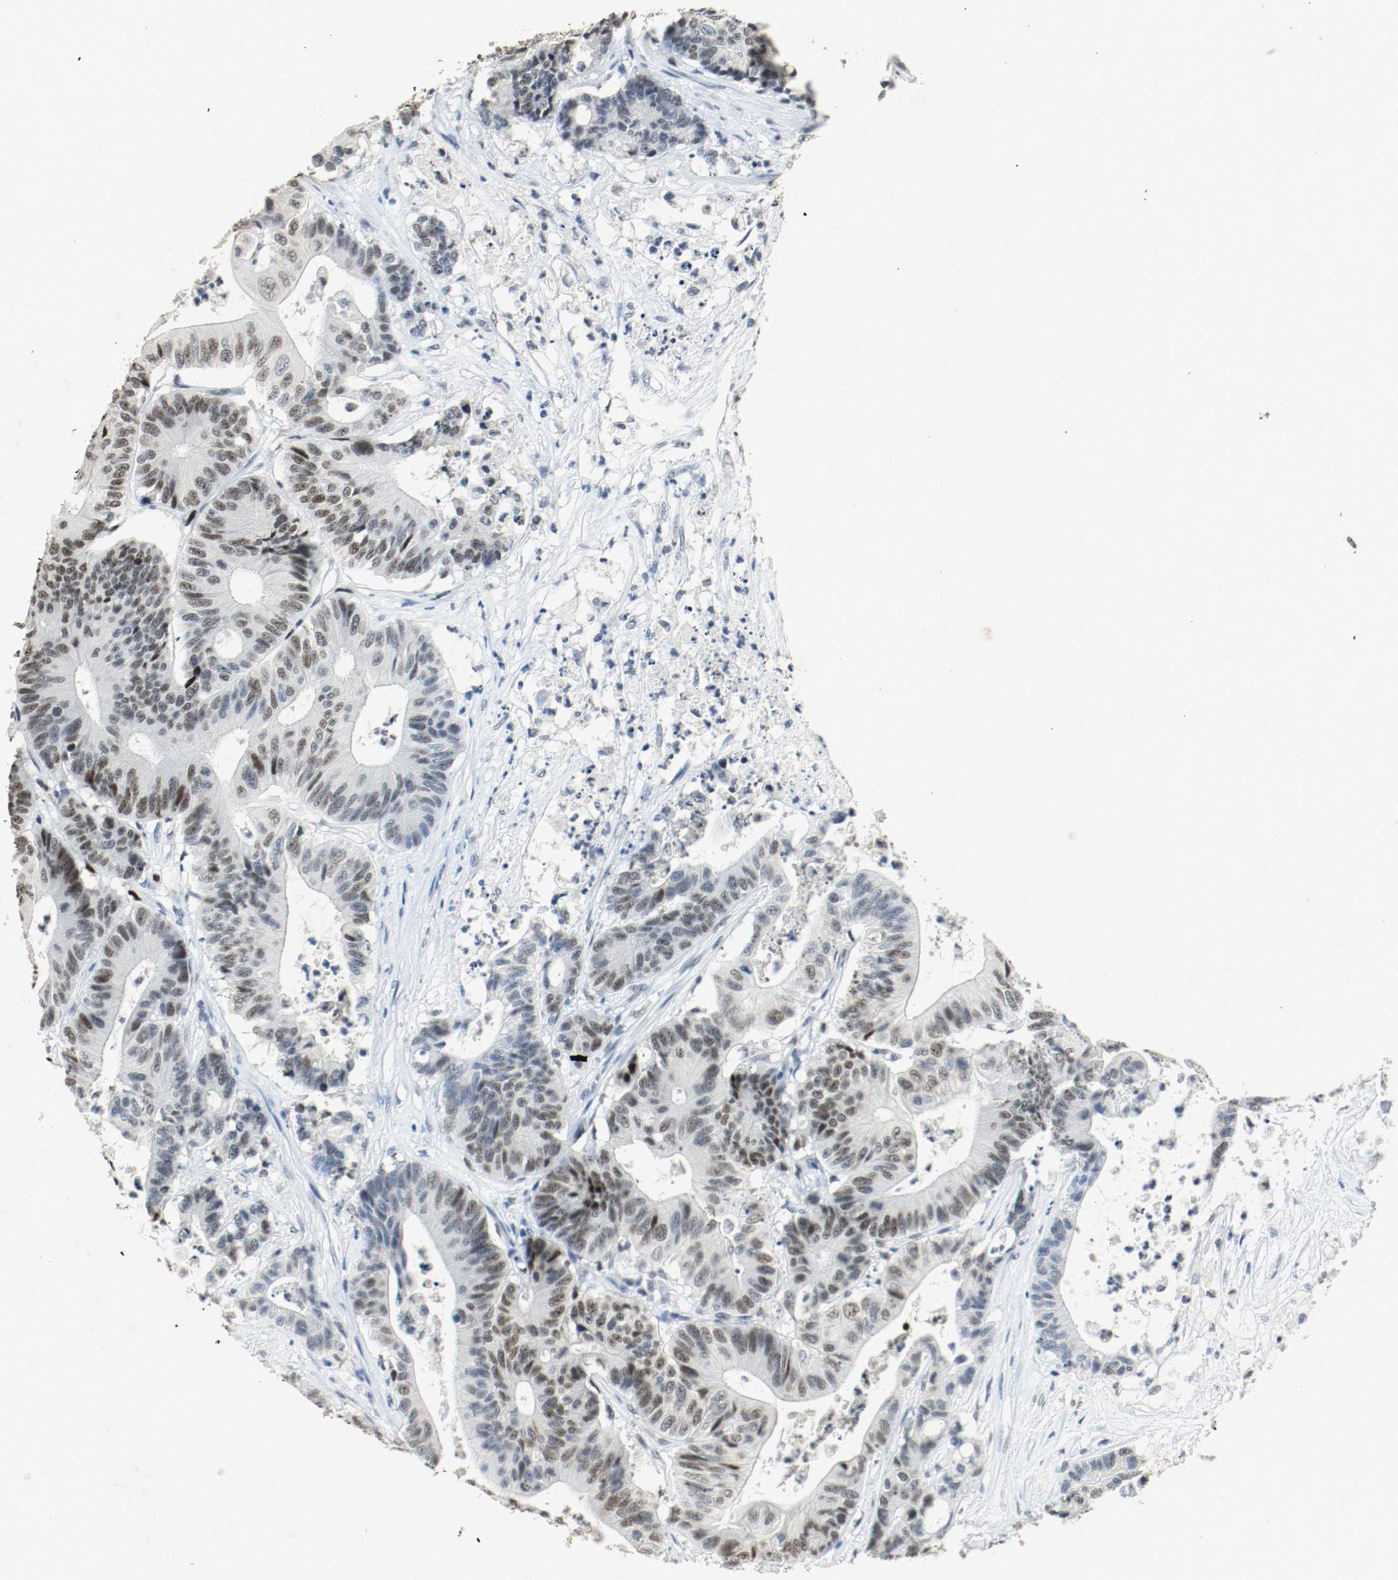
{"staining": {"intensity": "moderate", "quantity": "25%-75%", "location": "nuclear"}, "tissue": "colorectal cancer", "cell_type": "Tumor cells", "image_type": "cancer", "snomed": [{"axis": "morphology", "description": "Adenocarcinoma, NOS"}, {"axis": "topography", "description": "Colon"}], "caption": "This image demonstrates colorectal cancer stained with immunohistochemistry to label a protein in brown. The nuclear of tumor cells show moderate positivity for the protein. Nuclei are counter-stained blue.", "gene": "DNMT1", "patient": {"sex": "female", "age": 84}}